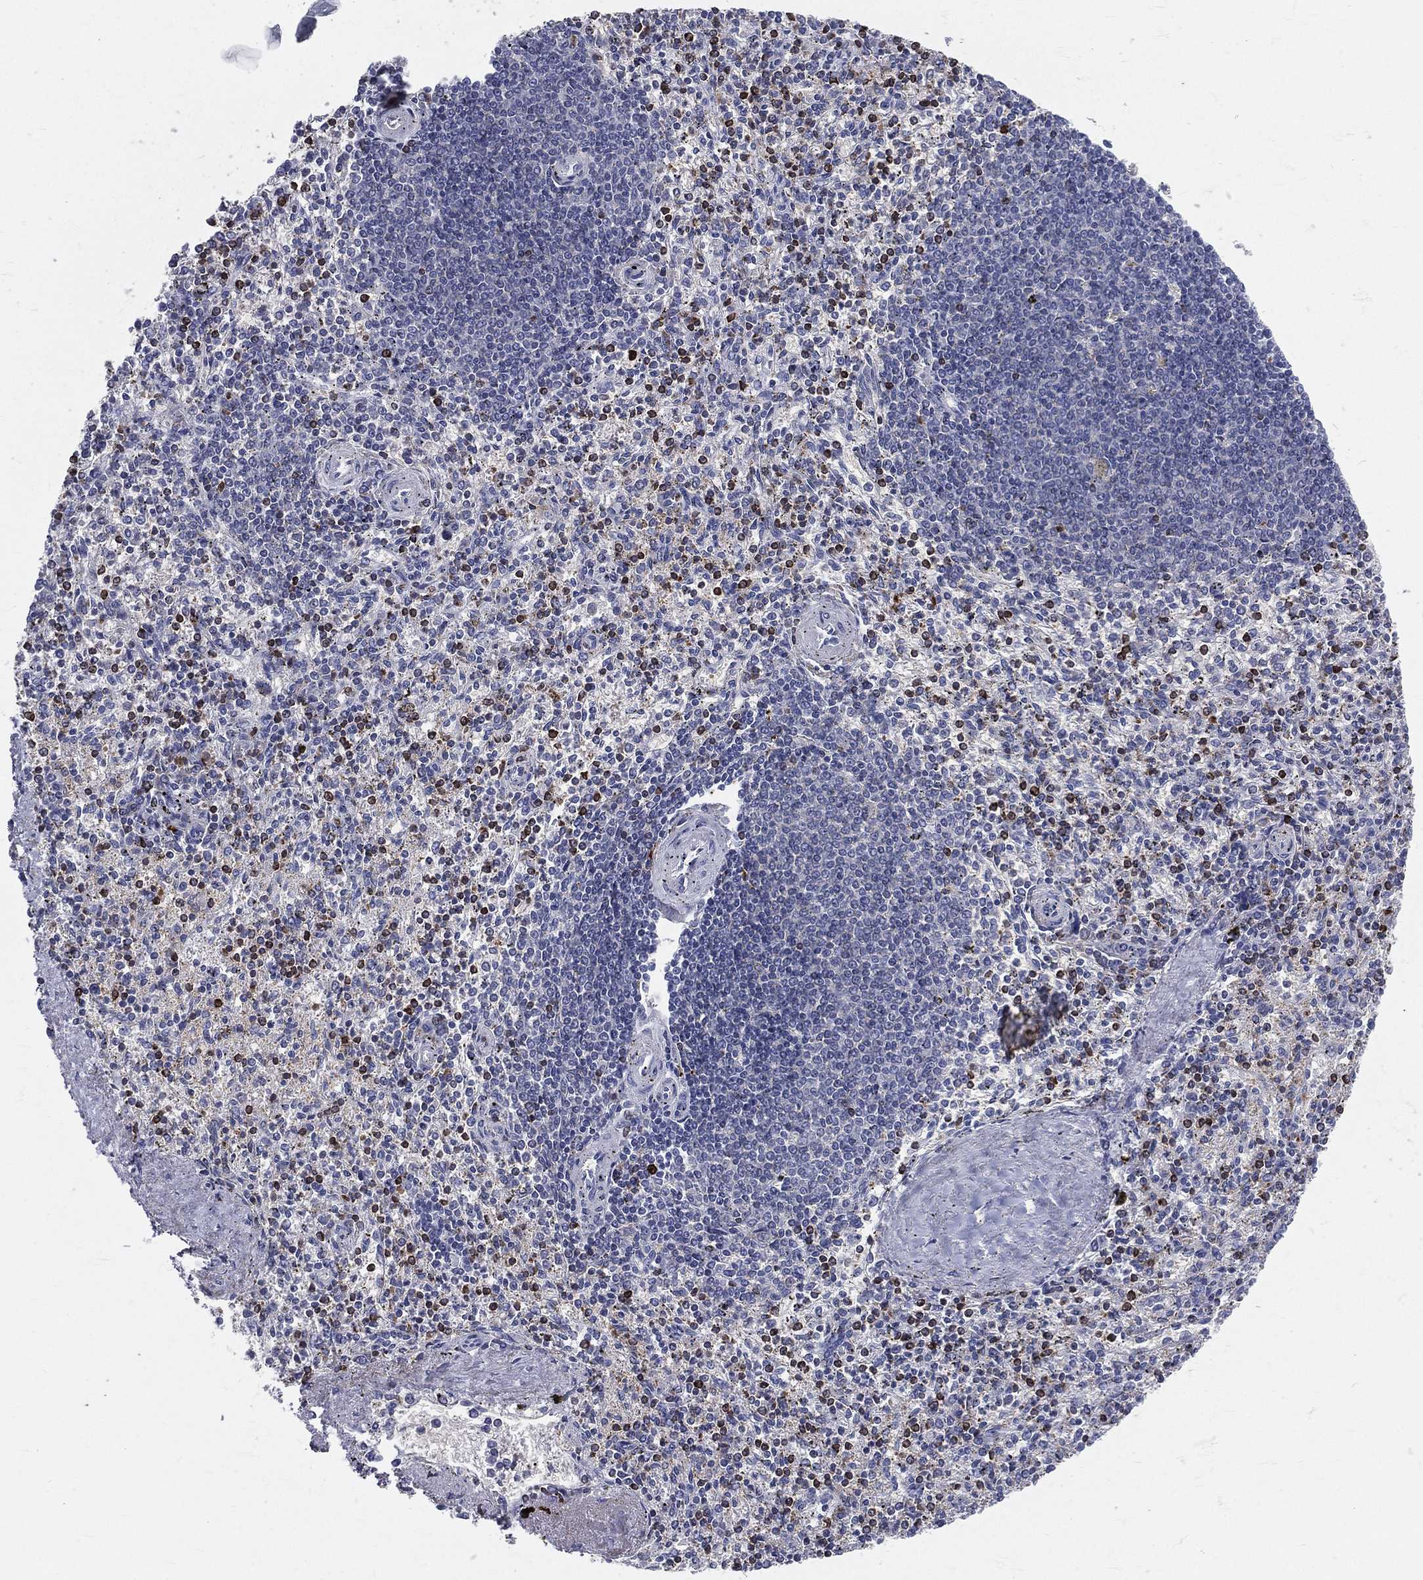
{"staining": {"intensity": "strong", "quantity": "<25%", "location": "cytoplasmic/membranous"}, "tissue": "spleen", "cell_type": "Cells in red pulp", "image_type": "normal", "snomed": [{"axis": "morphology", "description": "Normal tissue, NOS"}, {"axis": "topography", "description": "Spleen"}], "caption": "Spleen stained with DAB immunohistochemistry (IHC) reveals medium levels of strong cytoplasmic/membranous expression in about <25% of cells in red pulp.", "gene": "CTSW", "patient": {"sex": "female", "age": 37}}